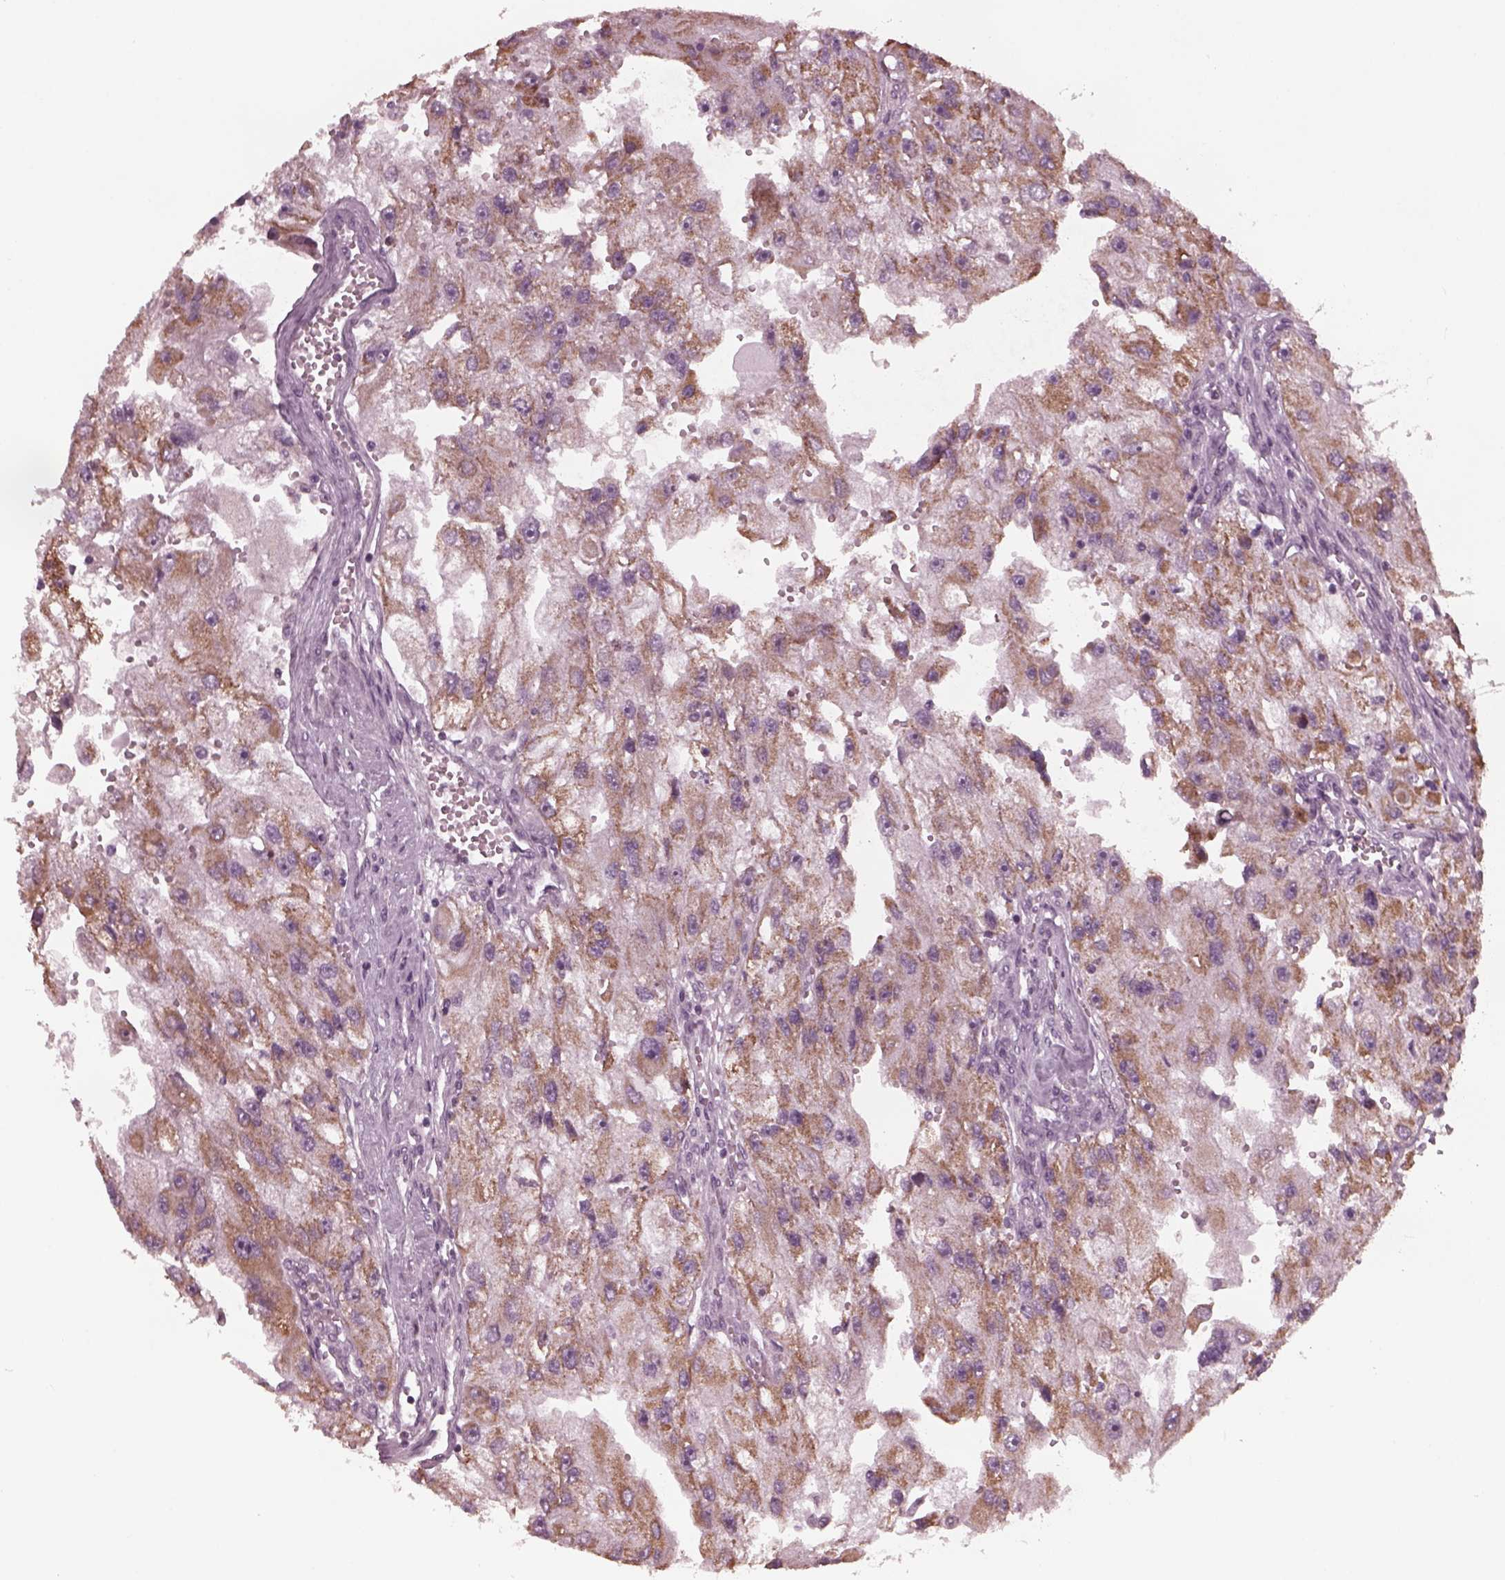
{"staining": {"intensity": "moderate", "quantity": "25%-75%", "location": "cytoplasmic/membranous"}, "tissue": "renal cancer", "cell_type": "Tumor cells", "image_type": "cancer", "snomed": [{"axis": "morphology", "description": "Adenocarcinoma, NOS"}, {"axis": "topography", "description": "Kidney"}], "caption": "Adenocarcinoma (renal) stained for a protein reveals moderate cytoplasmic/membranous positivity in tumor cells.", "gene": "CELSR3", "patient": {"sex": "male", "age": 63}}